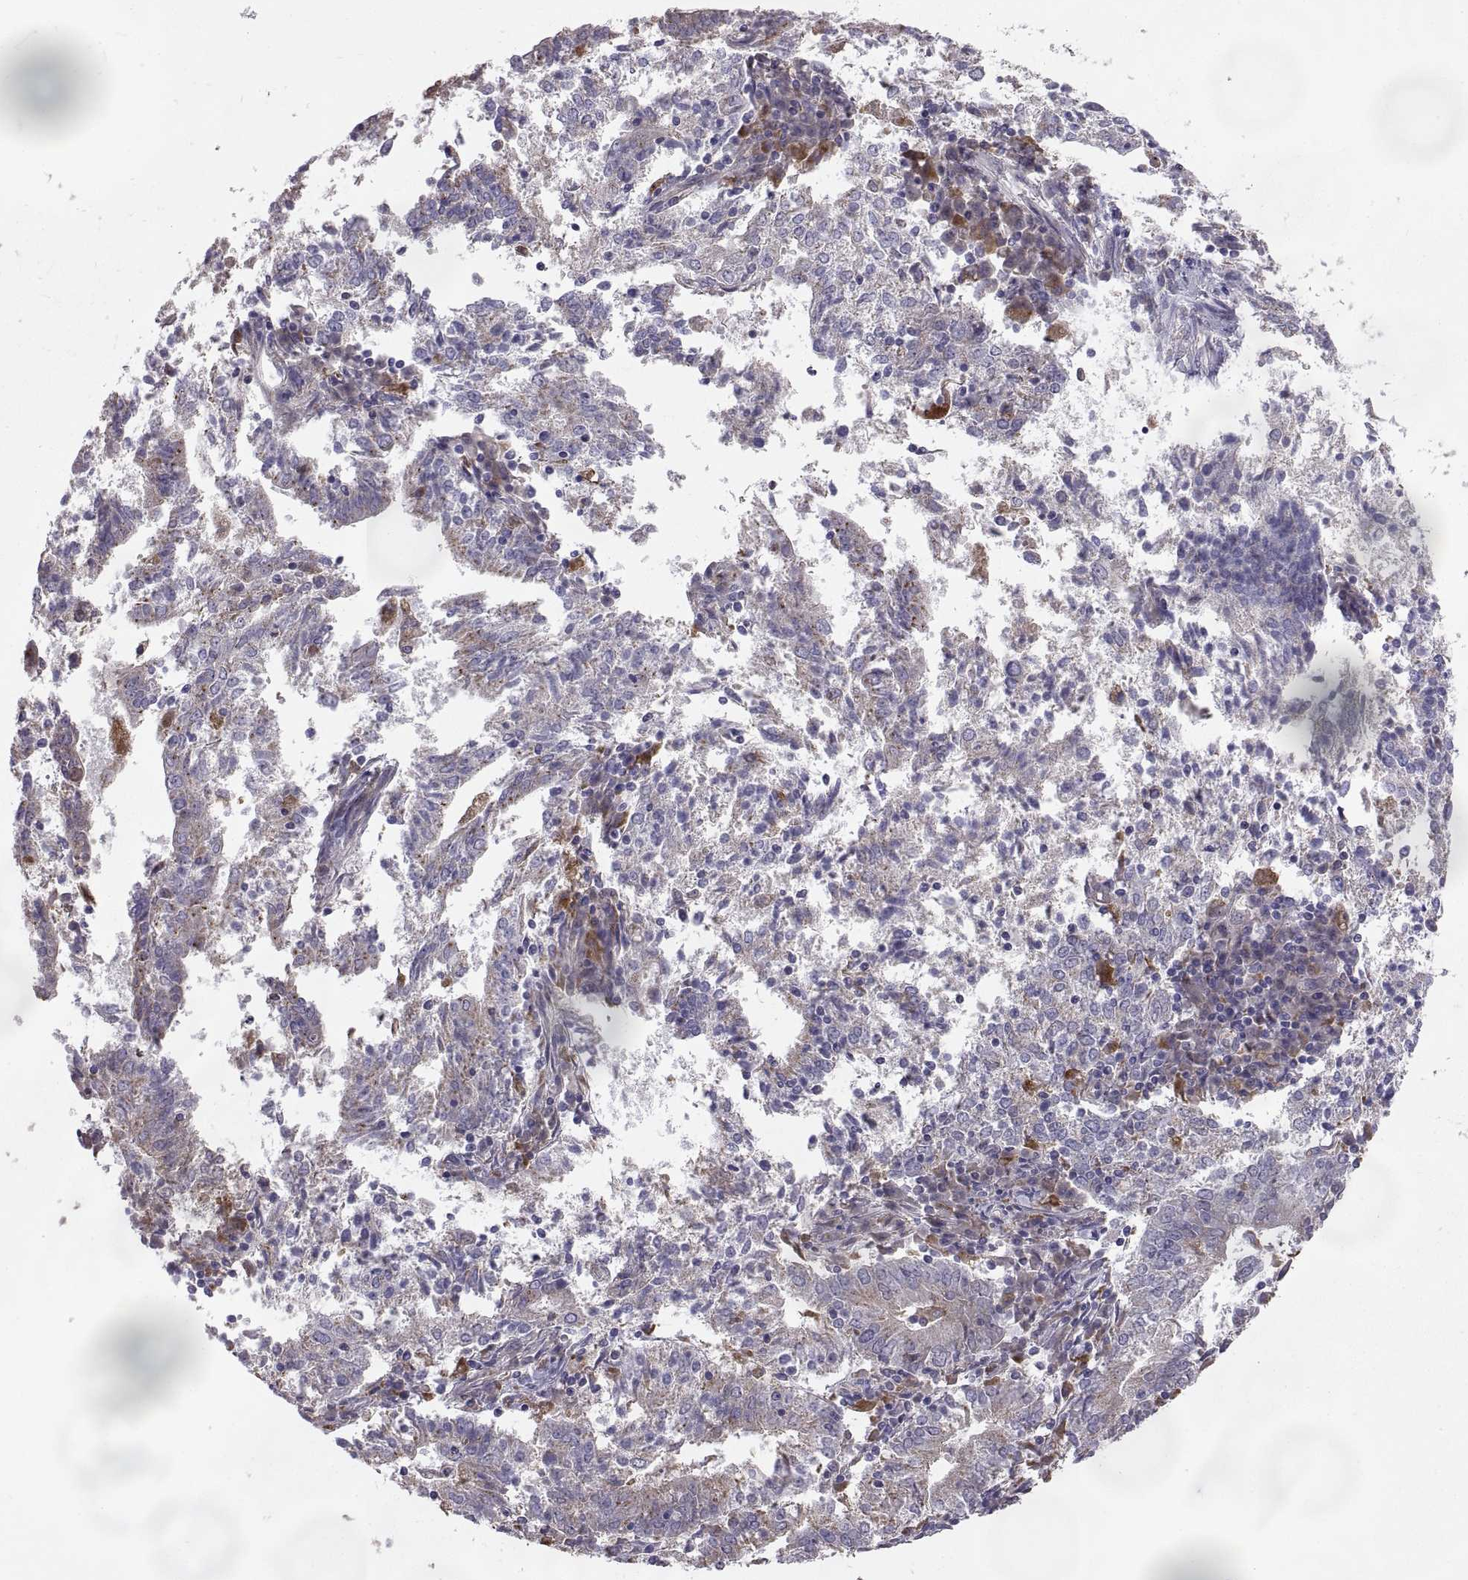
{"staining": {"intensity": "moderate", "quantity": "<25%", "location": "cytoplasmic/membranous"}, "tissue": "endometrial cancer", "cell_type": "Tumor cells", "image_type": "cancer", "snomed": [{"axis": "morphology", "description": "Adenocarcinoma, NOS"}, {"axis": "topography", "description": "Endometrium"}], "caption": "Protein staining by IHC displays moderate cytoplasmic/membranous staining in approximately <25% of tumor cells in endometrial cancer. (IHC, brightfield microscopy, high magnification).", "gene": "ARSL", "patient": {"sex": "female", "age": 82}}